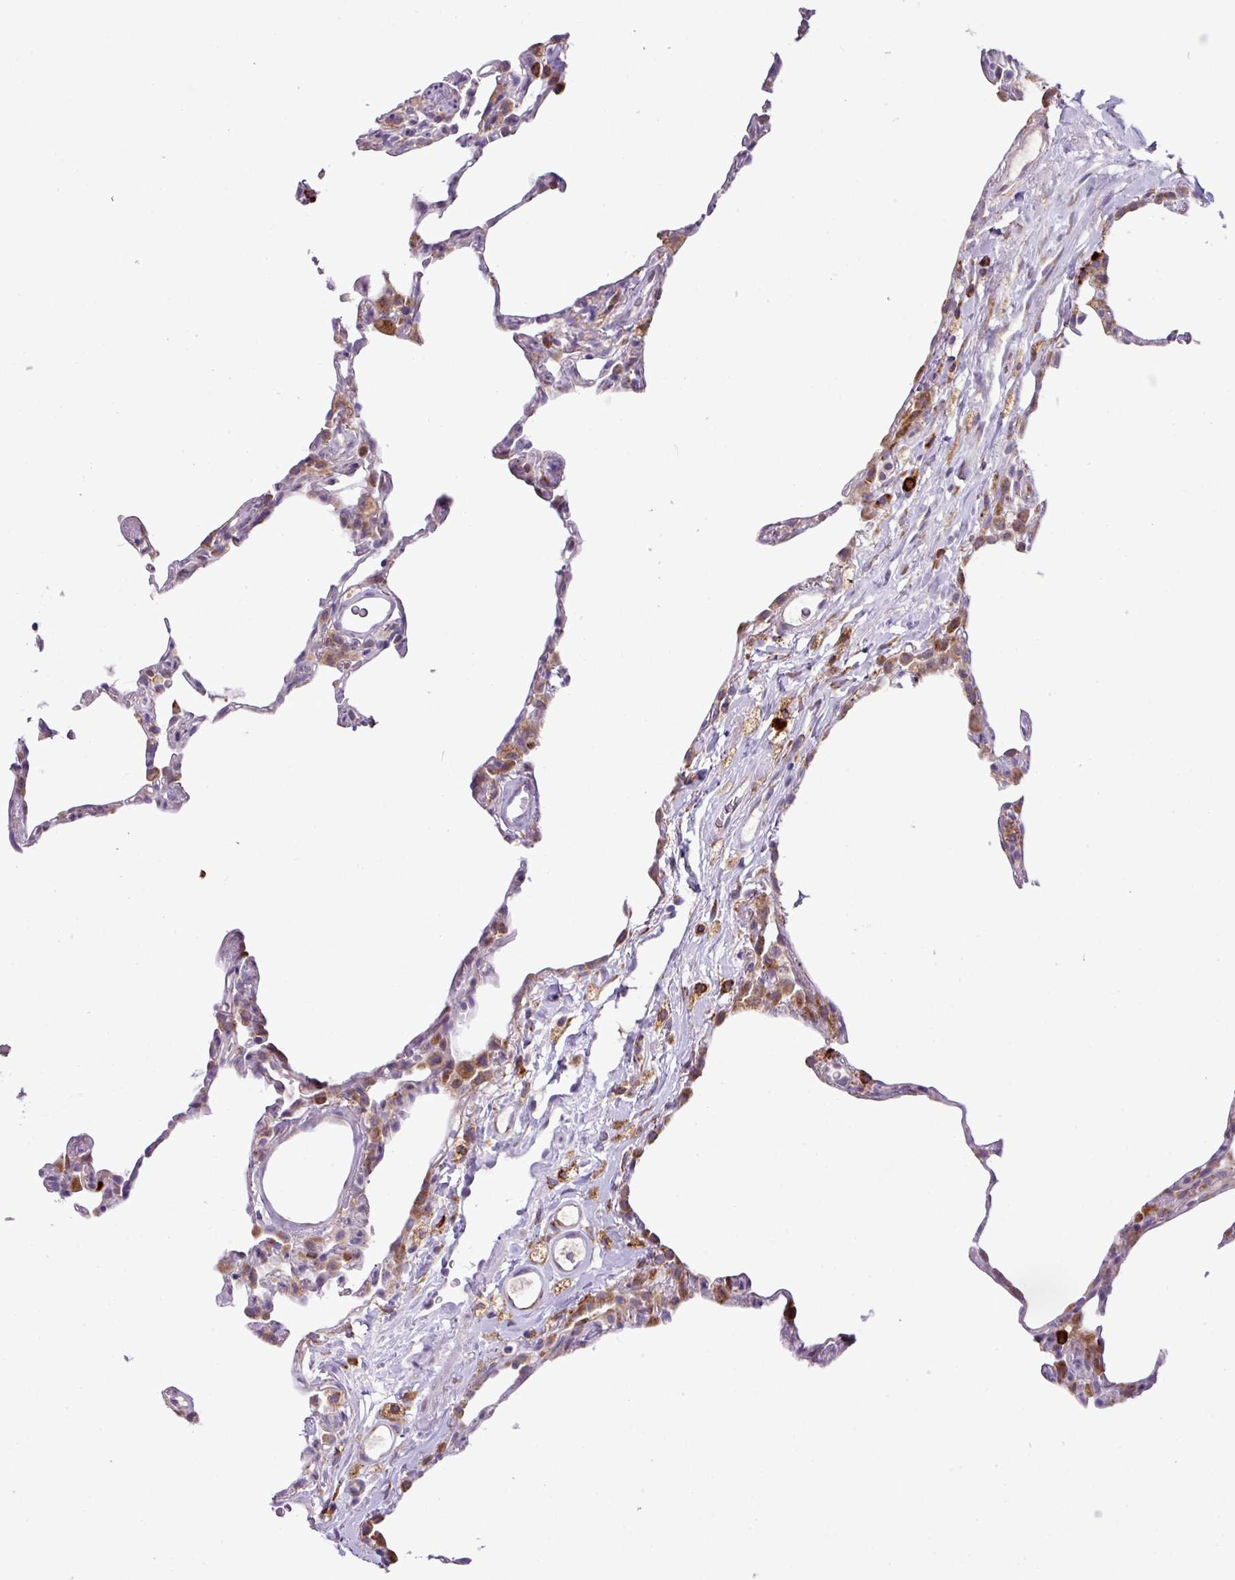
{"staining": {"intensity": "moderate", "quantity": "25%-75%", "location": "cytoplasmic/membranous"}, "tissue": "lung", "cell_type": "Alveolar cells", "image_type": "normal", "snomed": [{"axis": "morphology", "description": "Normal tissue, NOS"}, {"axis": "topography", "description": "Lung"}], "caption": "The histopathology image displays staining of benign lung, revealing moderate cytoplasmic/membranous protein positivity (brown color) within alveolar cells.", "gene": "RGS21", "patient": {"sex": "female", "age": 57}}